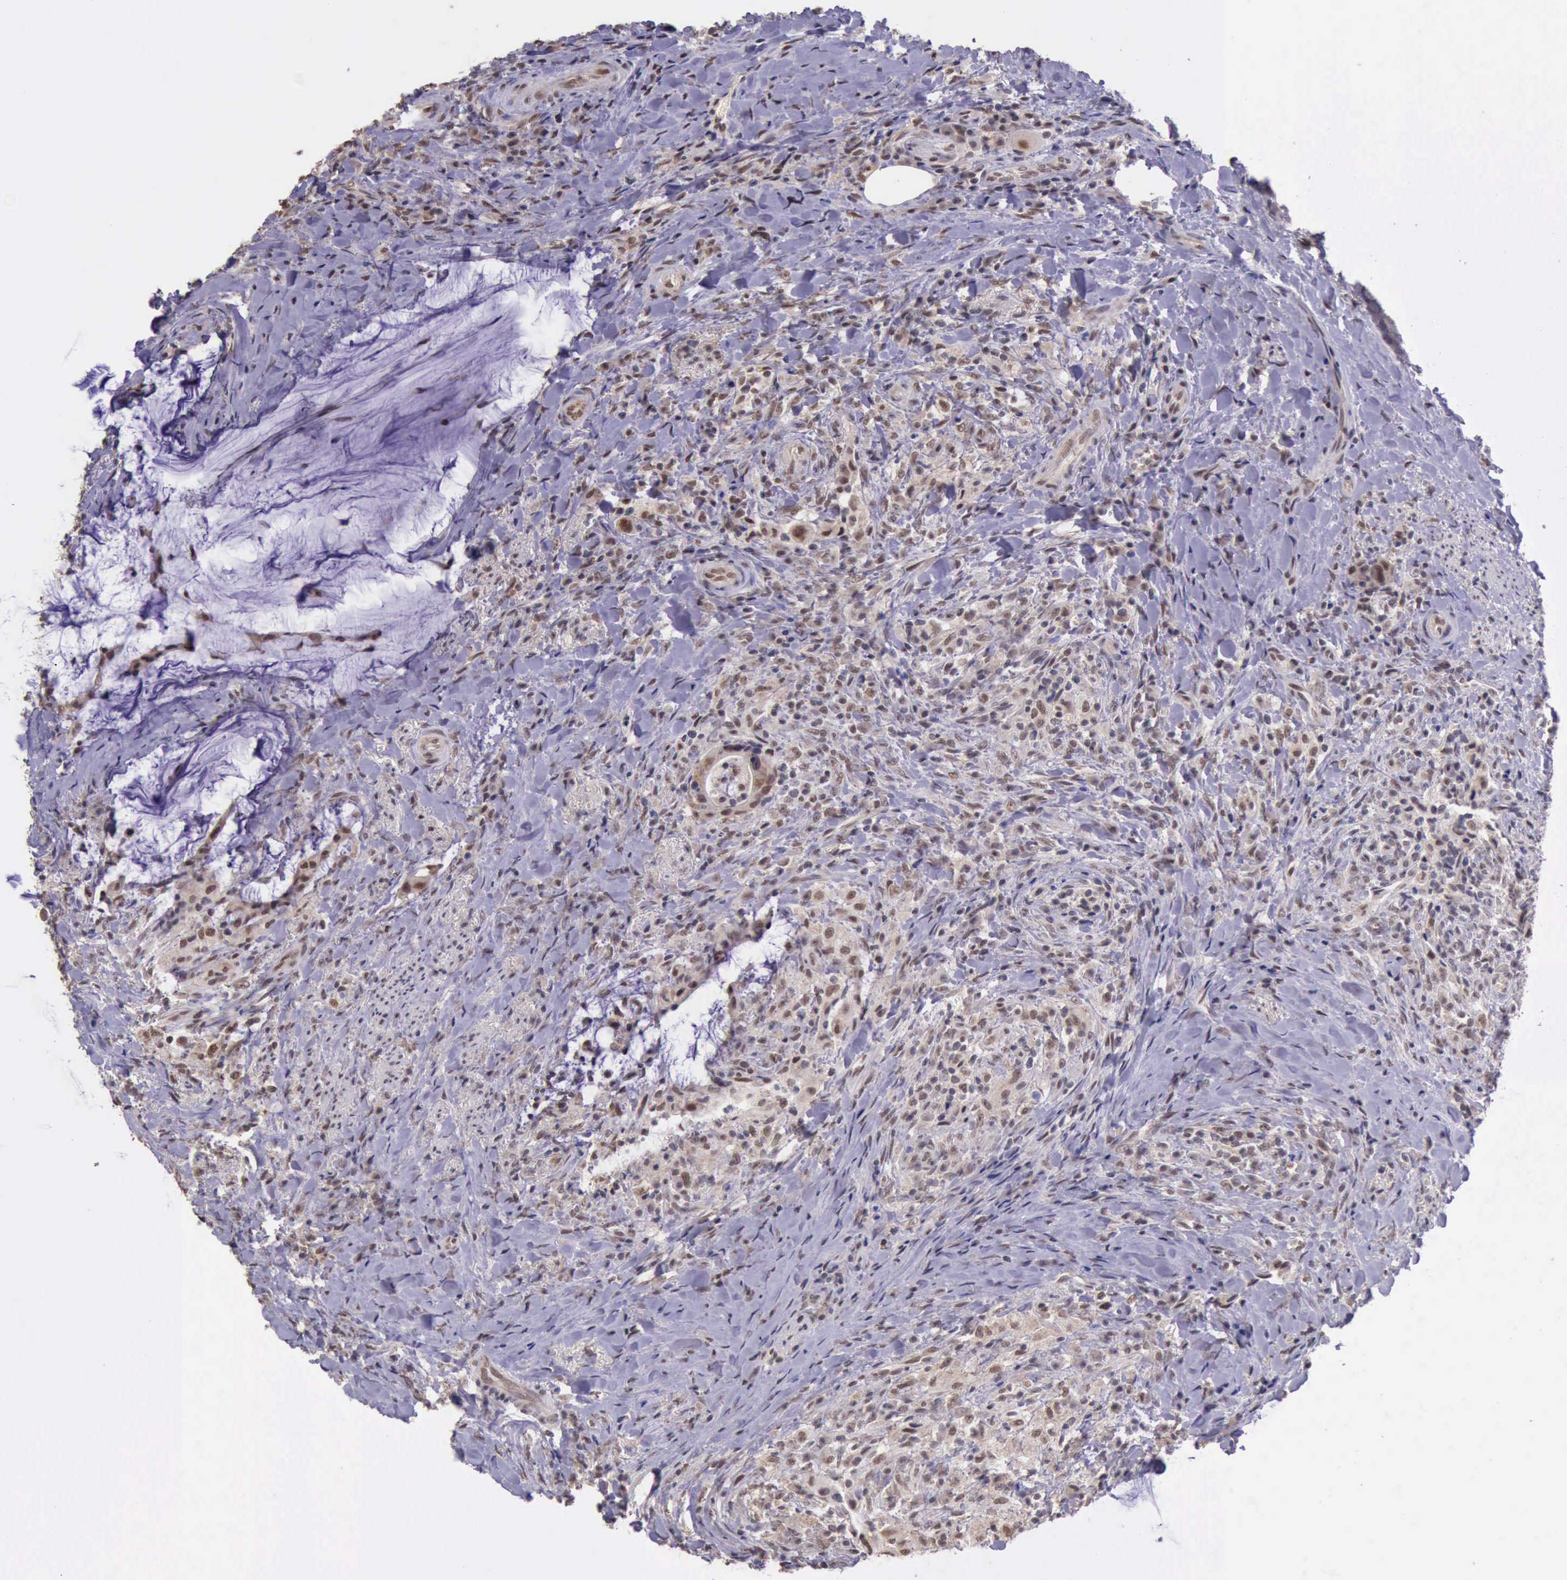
{"staining": {"intensity": "weak", "quantity": ">75%", "location": "nuclear"}, "tissue": "colorectal cancer", "cell_type": "Tumor cells", "image_type": "cancer", "snomed": [{"axis": "morphology", "description": "Adenocarcinoma, NOS"}, {"axis": "topography", "description": "Rectum"}], "caption": "Immunohistochemical staining of human colorectal cancer displays weak nuclear protein staining in approximately >75% of tumor cells.", "gene": "PRPF39", "patient": {"sex": "female", "age": 71}}